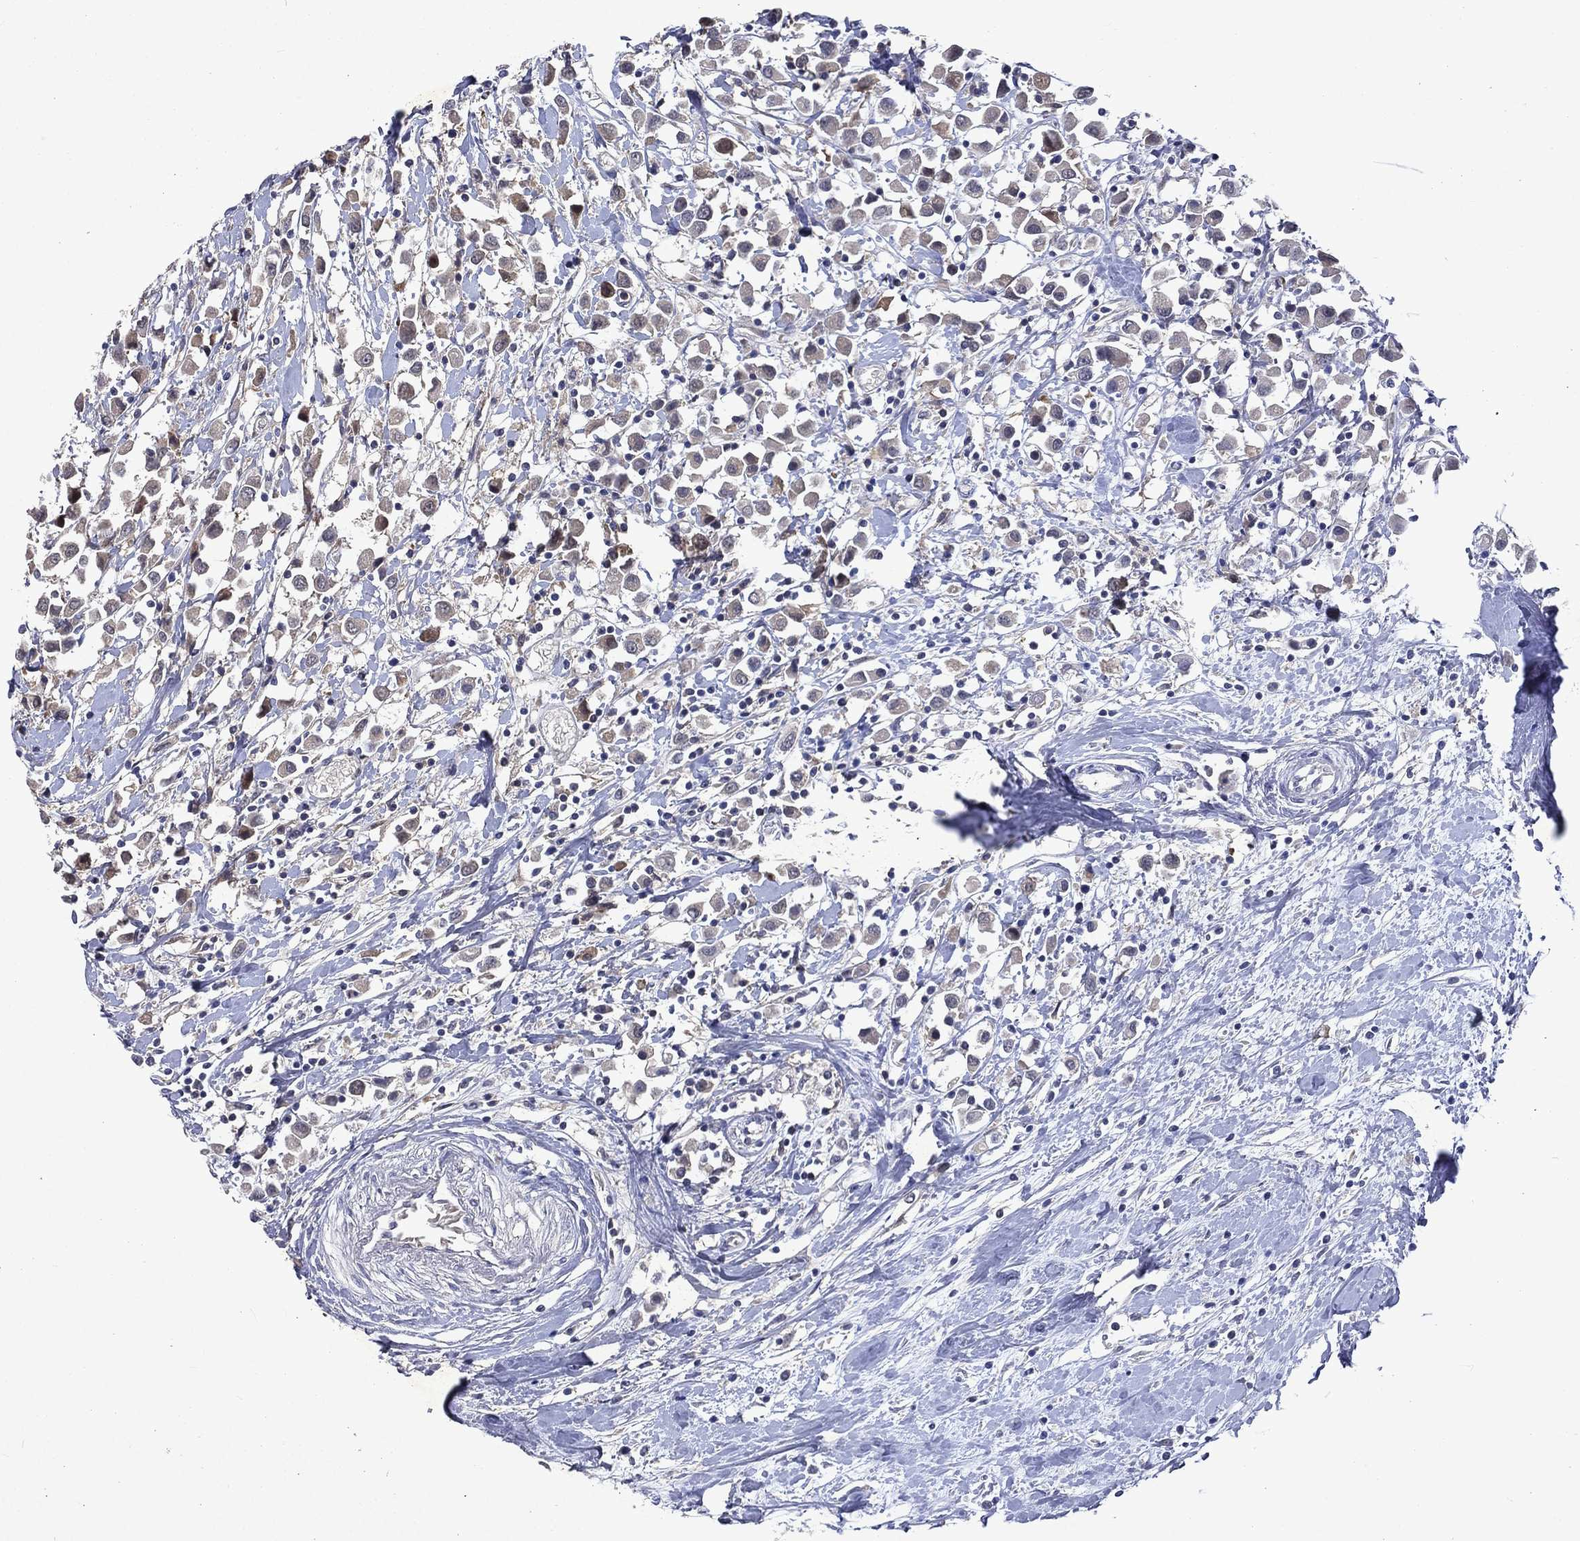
{"staining": {"intensity": "moderate", "quantity": "25%-75%", "location": "cytoplasmic/membranous"}, "tissue": "breast cancer", "cell_type": "Tumor cells", "image_type": "cancer", "snomed": [{"axis": "morphology", "description": "Duct carcinoma"}, {"axis": "topography", "description": "Breast"}], "caption": "Protein expression analysis of human breast intraductal carcinoma reveals moderate cytoplasmic/membranous expression in about 25%-75% of tumor cells.", "gene": "MTAP", "patient": {"sex": "female", "age": 61}}